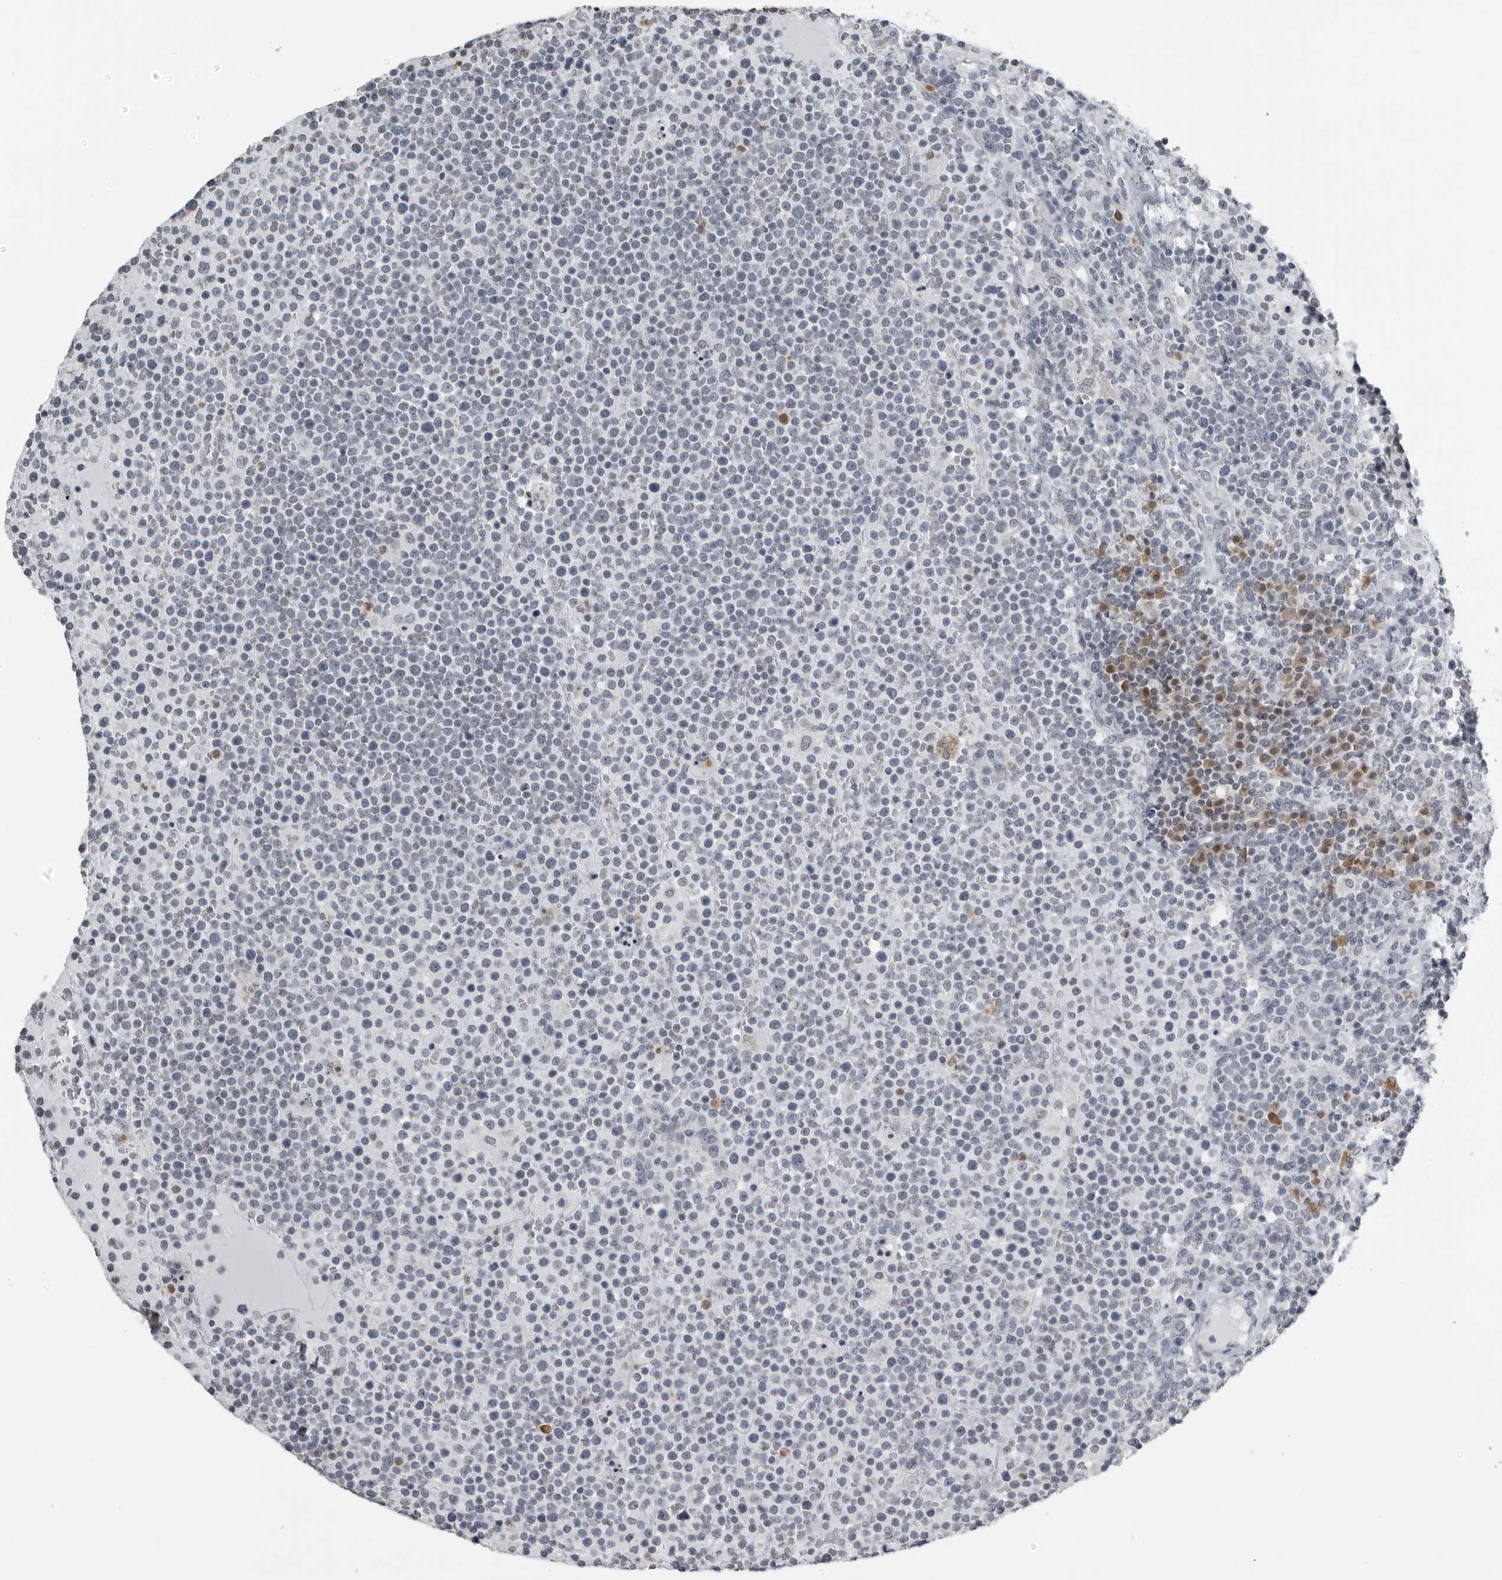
{"staining": {"intensity": "negative", "quantity": "none", "location": "none"}, "tissue": "lymphoma", "cell_type": "Tumor cells", "image_type": "cancer", "snomed": [{"axis": "morphology", "description": "Malignant lymphoma, non-Hodgkin's type, High grade"}, {"axis": "topography", "description": "Lymph node"}], "caption": "This is a photomicrograph of immunohistochemistry (IHC) staining of malignant lymphoma, non-Hodgkin's type (high-grade), which shows no expression in tumor cells.", "gene": "RTCA", "patient": {"sex": "male", "age": 61}}